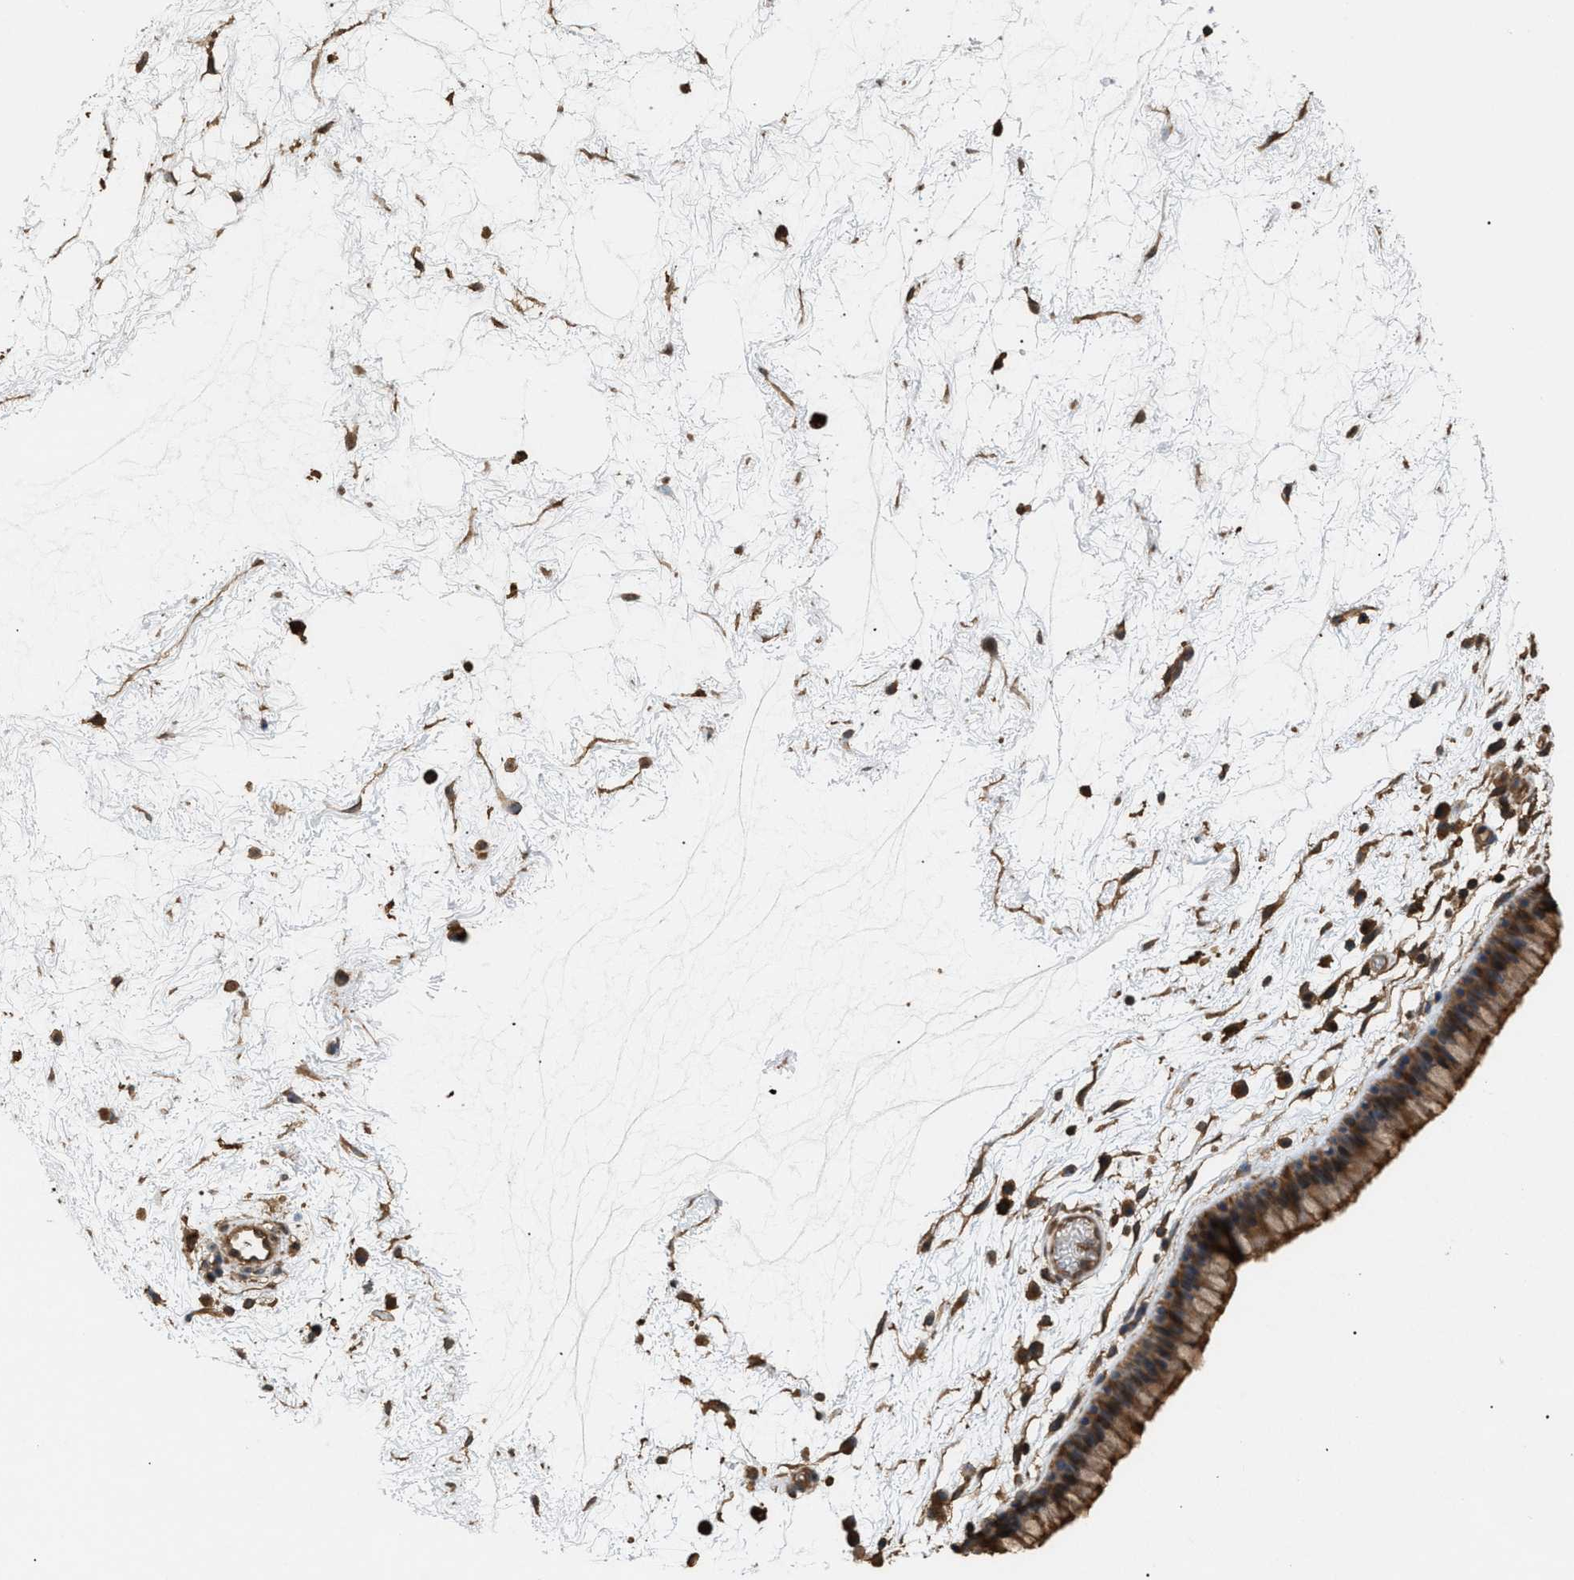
{"staining": {"intensity": "moderate", "quantity": ">75%", "location": "cytoplasmic/membranous"}, "tissue": "nasopharynx", "cell_type": "Respiratory epithelial cells", "image_type": "normal", "snomed": [{"axis": "morphology", "description": "Normal tissue, NOS"}, {"axis": "morphology", "description": "Inflammation, NOS"}, {"axis": "topography", "description": "Nasopharynx"}], "caption": "Immunohistochemical staining of unremarkable human nasopharynx demonstrates moderate cytoplasmic/membranous protein expression in about >75% of respiratory epithelial cells.", "gene": "CALM1", "patient": {"sex": "male", "age": 48}}